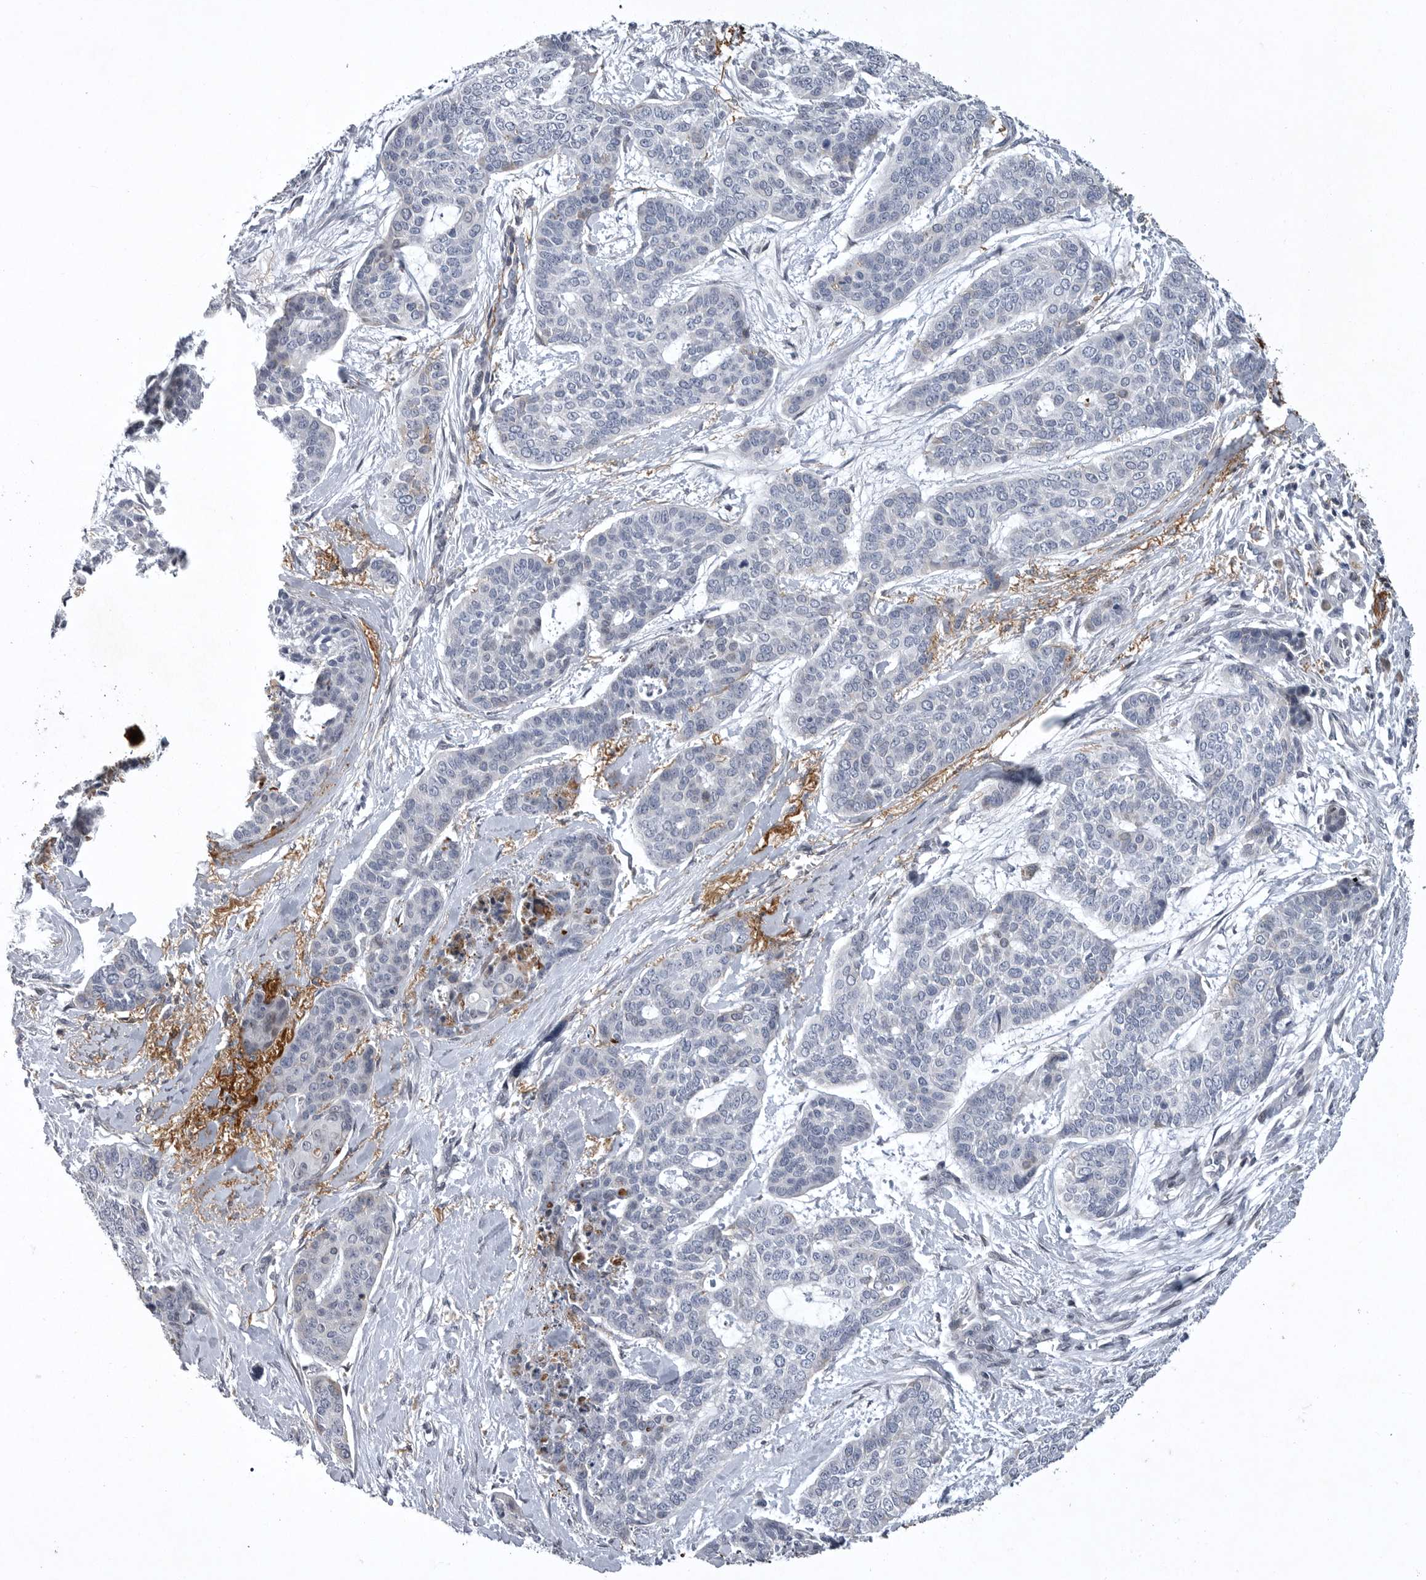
{"staining": {"intensity": "negative", "quantity": "none", "location": "none"}, "tissue": "skin cancer", "cell_type": "Tumor cells", "image_type": "cancer", "snomed": [{"axis": "morphology", "description": "Basal cell carcinoma"}, {"axis": "topography", "description": "Skin"}], "caption": "Immunohistochemistry (IHC) image of neoplastic tissue: human basal cell carcinoma (skin) stained with DAB (3,3'-diaminobenzidine) demonstrates no significant protein staining in tumor cells.", "gene": "CRP", "patient": {"sex": "female", "age": 64}}